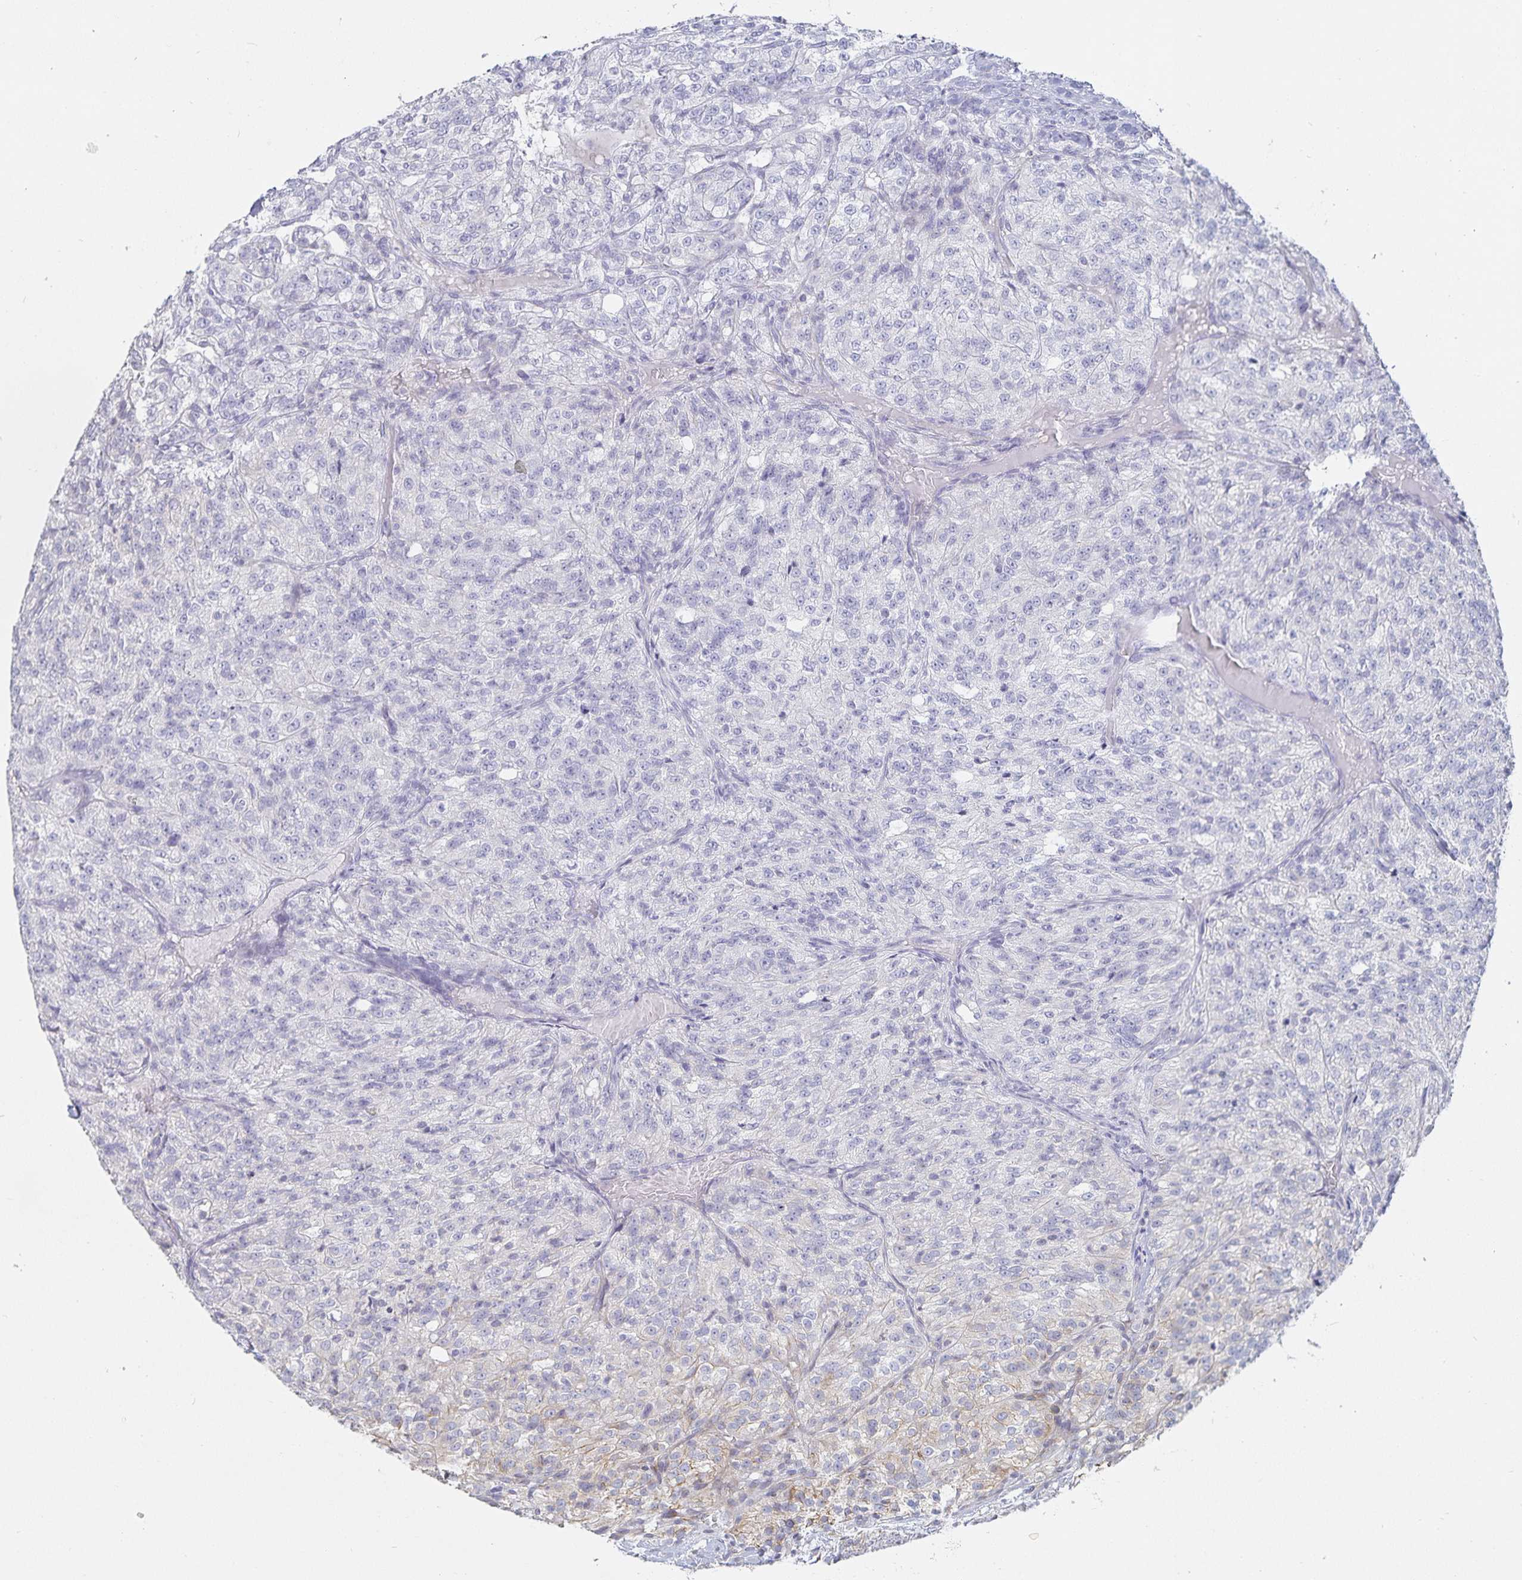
{"staining": {"intensity": "negative", "quantity": "none", "location": "none"}, "tissue": "renal cancer", "cell_type": "Tumor cells", "image_type": "cancer", "snomed": [{"axis": "morphology", "description": "Adenocarcinoma, NOS"}, {"axis": "topography", "description": "Kidney"}], "caption": "Photomicrograph shows no protein staining in tumor cells of renal cancer tissue.", "gene": "SFTPA1", "patient": {"sex": "female", "age": 63}}